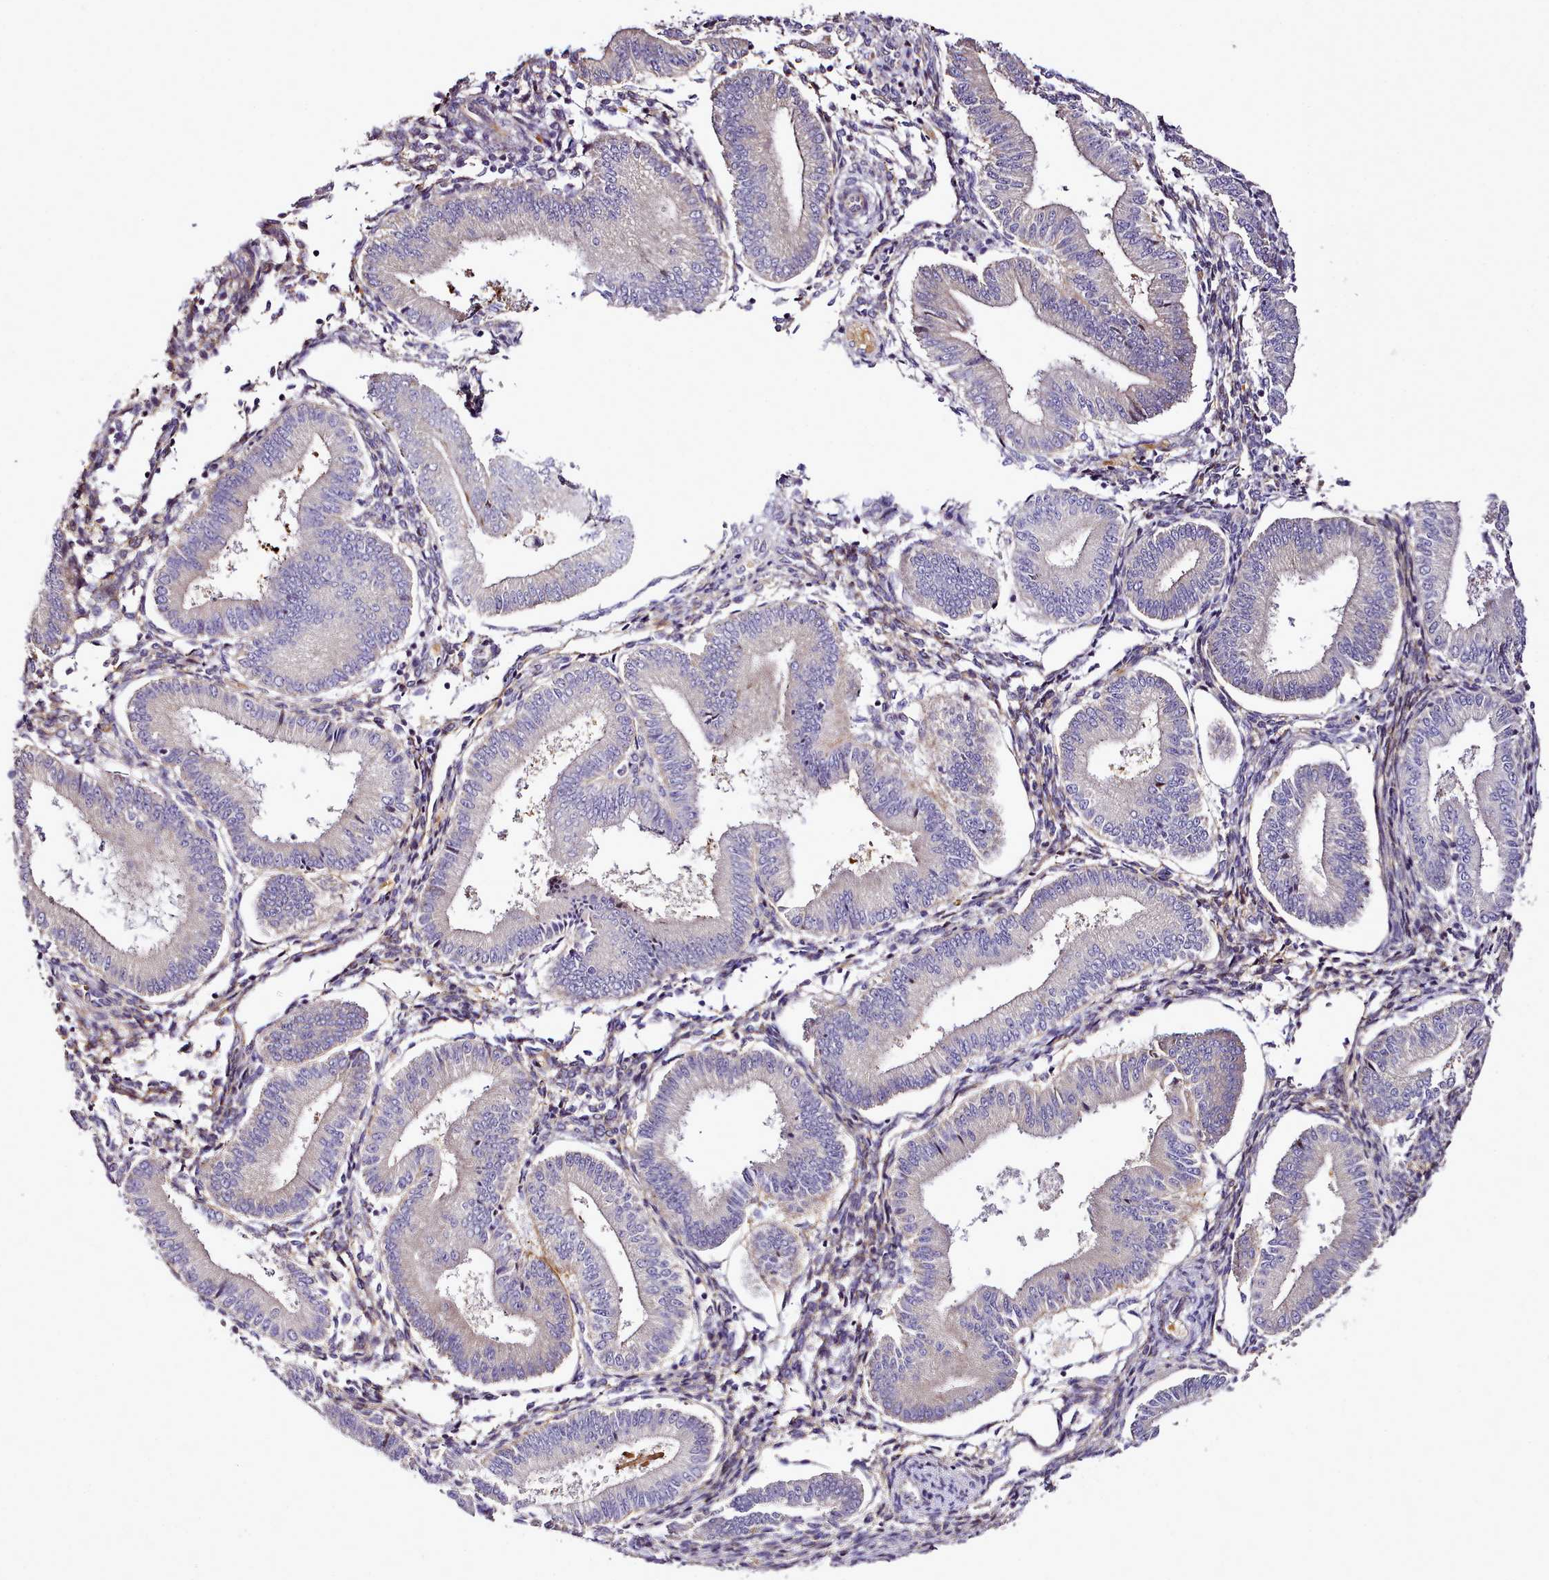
{"staining": {"intensity": "weak", "quantity": "25%-75%", "location": "cytoplasmic/membranous"}, "tissue": "endometrium", "cell_type": "Cells in endometrial stroma", "image_type": "normal", "snomed": [{"axis": "morphology", "description": "Normal tissue, NOS"}, {"axis": "topography", "description": "Endometrium"}], "caption": "Immunohistochemistry (IHC) histopathology image of unremarkable human endometrium stained for a protein (brown), which exhibits low levels of weak cytoplasmic/membranous positivity in approximately 25%-75% of cells in endometrial stroma.", "gene": "NBPF10", "patient": {"sex": "female", "age": 39}}